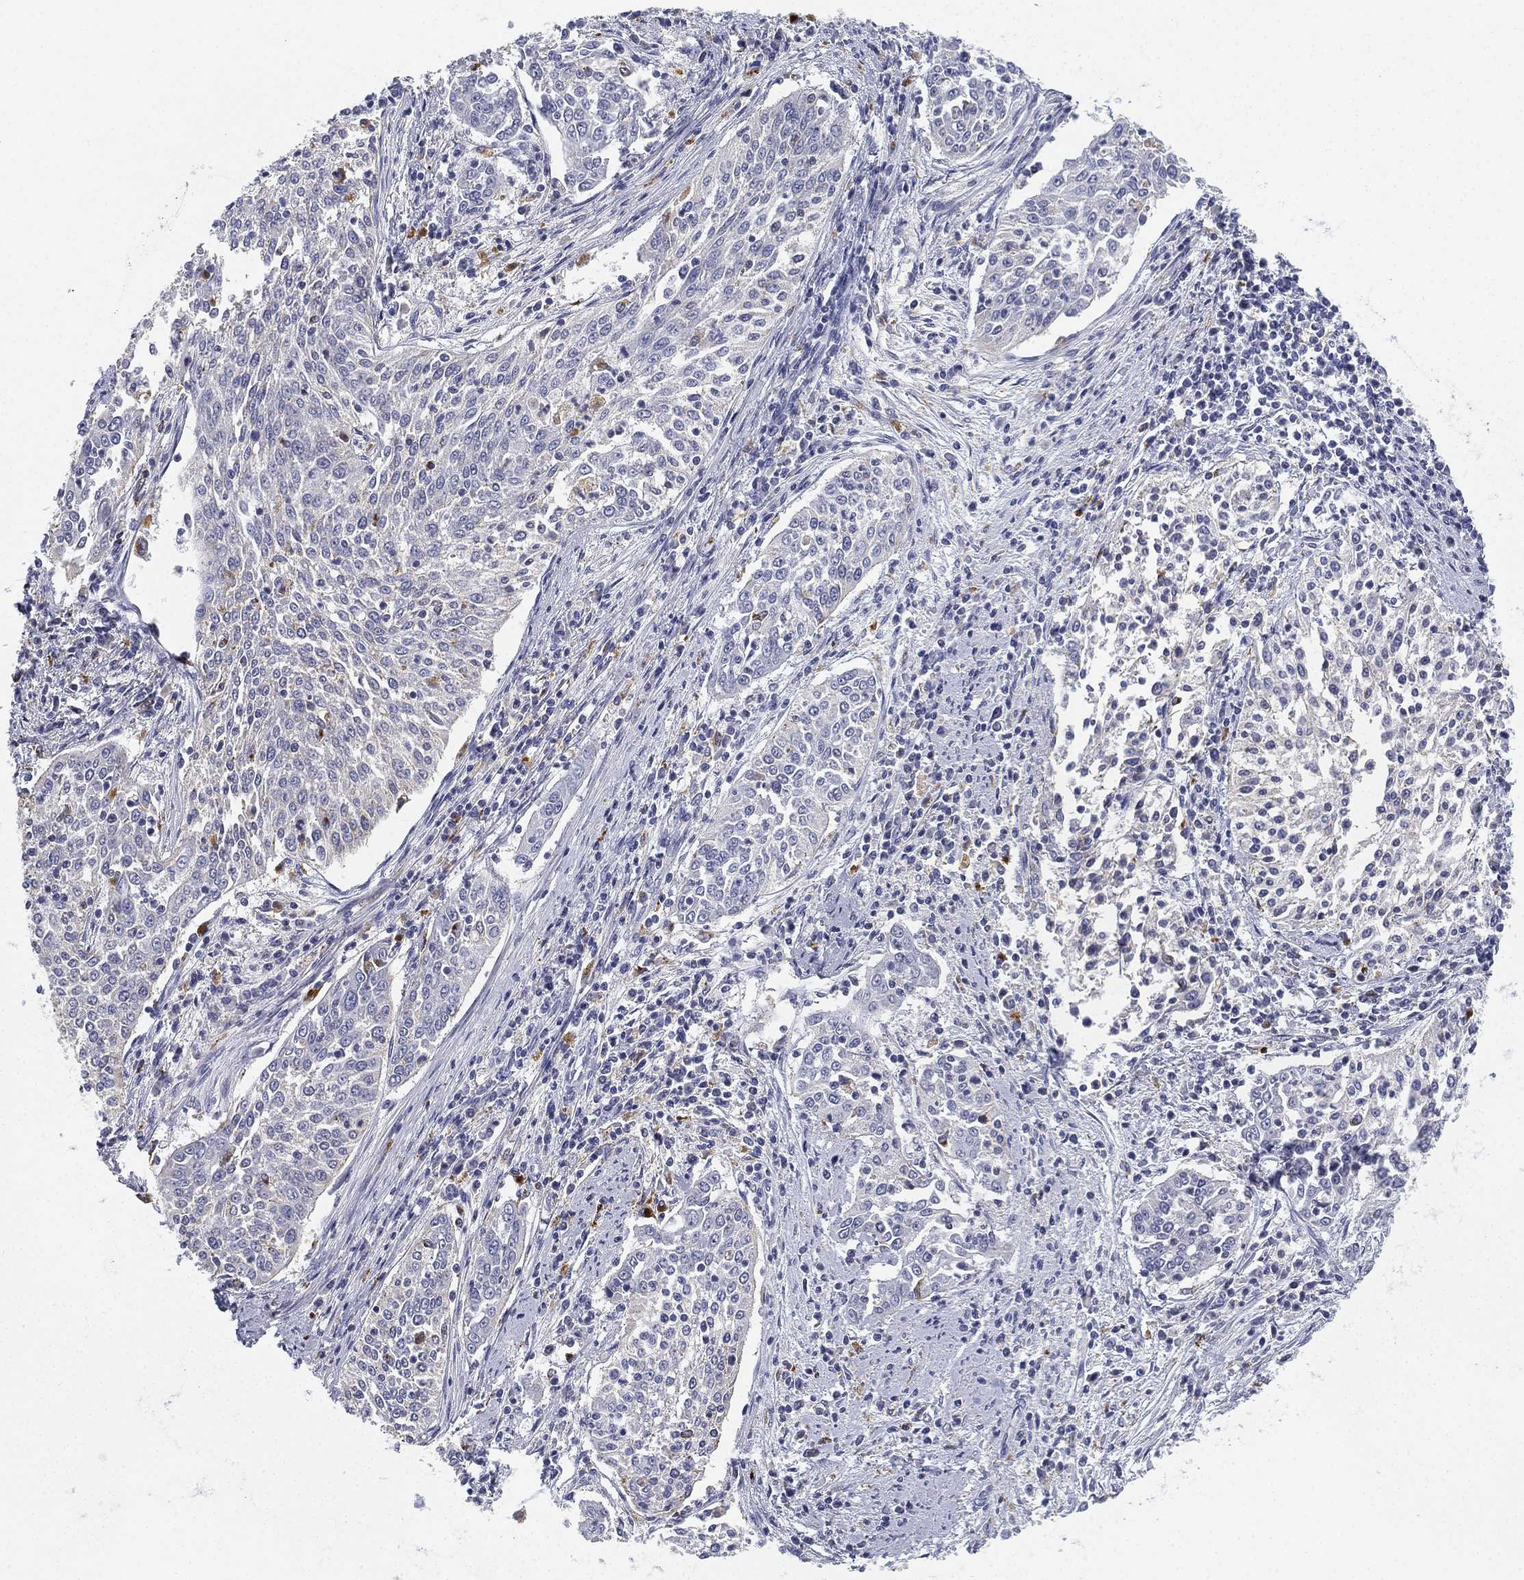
{"staining": {"intensity": "negative", "quantity": "none", "location": "none"}, "tissue": "cervical cancer", "cell_type": "Tumor cells", "image_type": "cancer", "snomed": [{"axis": "morphology", "description": "Squamous cell carcinoma, NOS"}, {"axis": "topography", "description": "Cervix"}], "caption": "Tumor cells are negative for protein expression in human cervical squamous cell carcinoma.", "gene": "NPC2", "patient": {"sex": "female", "age": 41}}